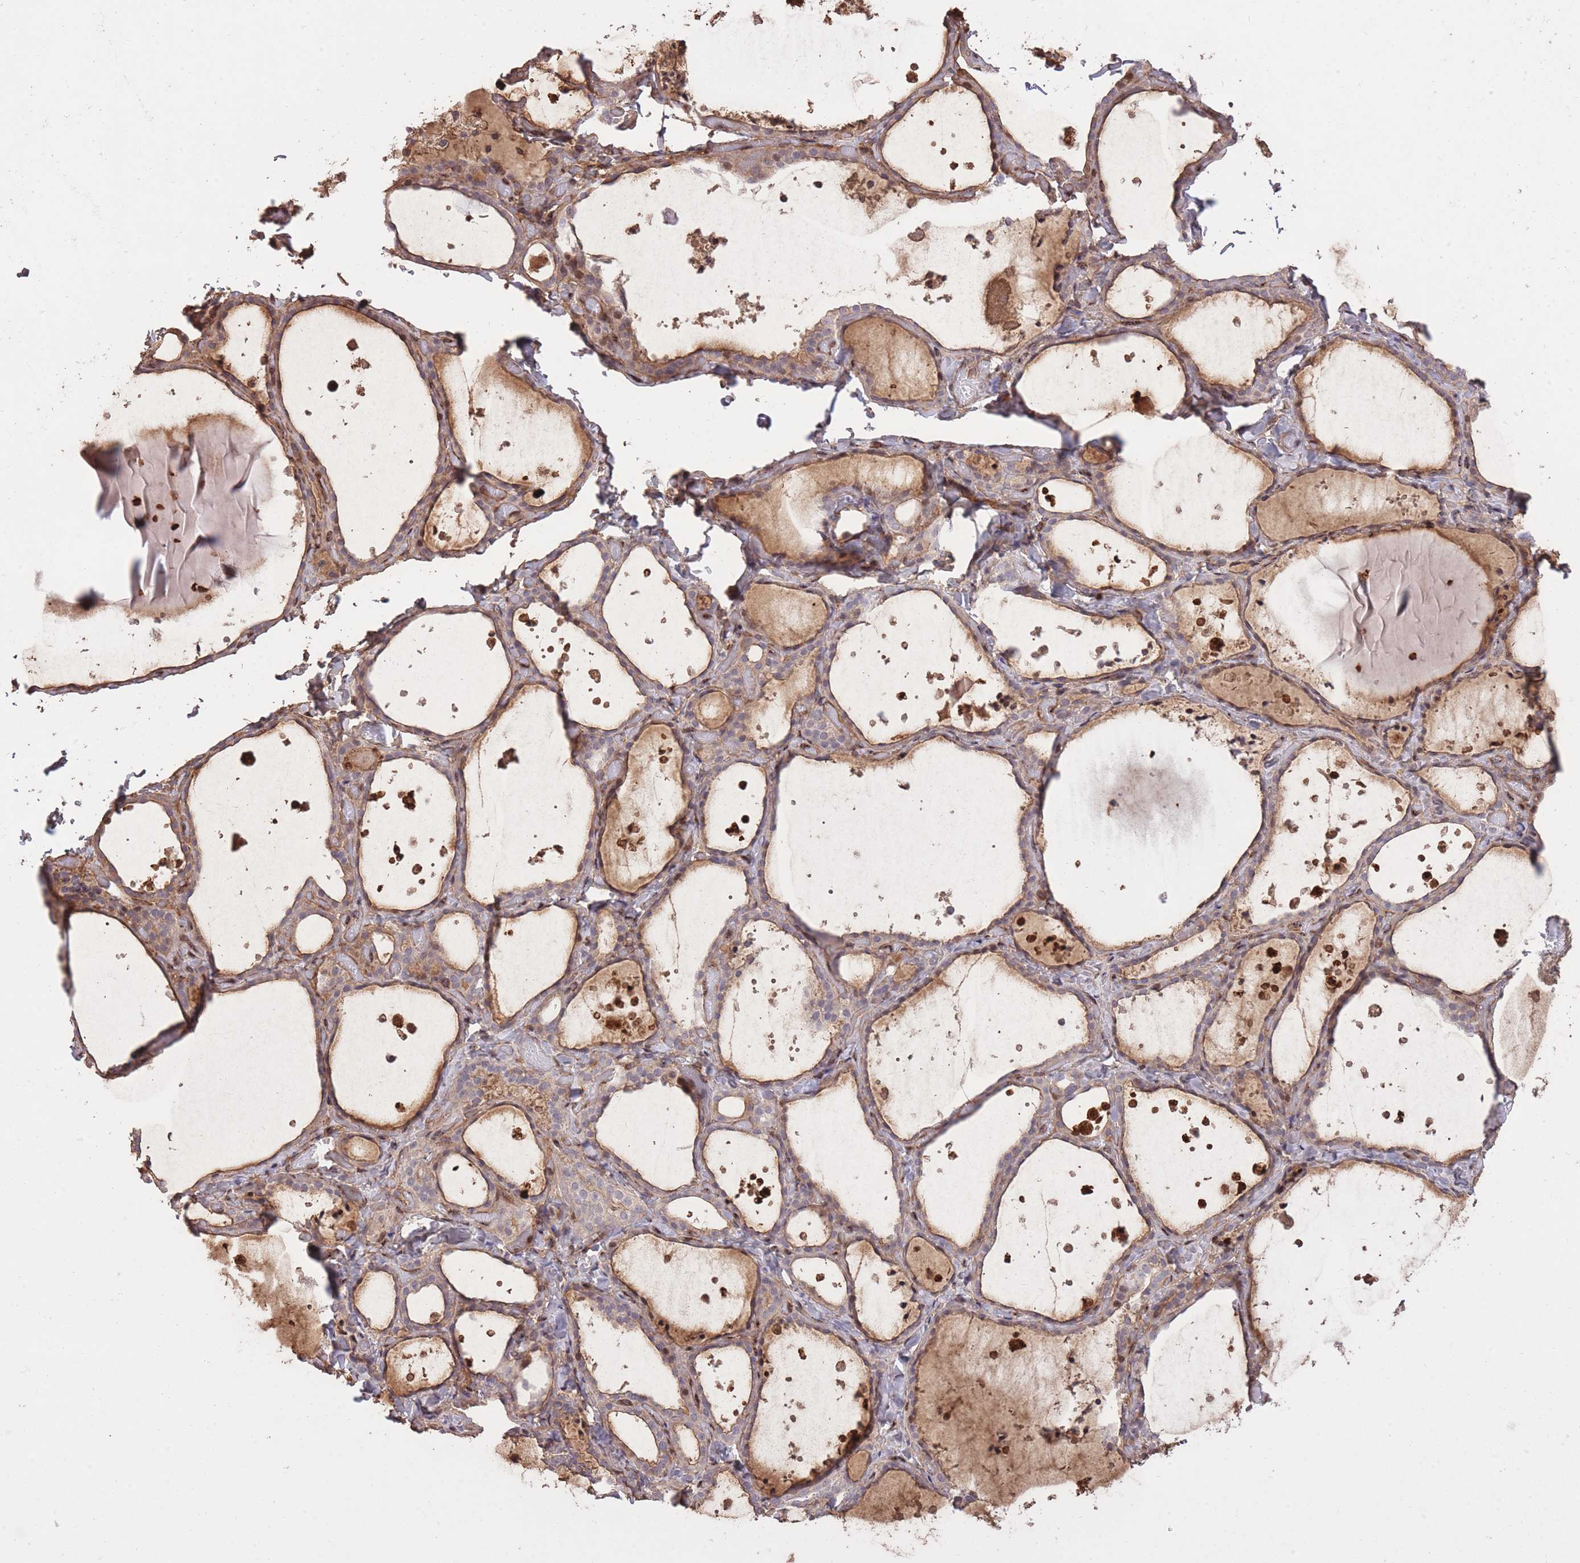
{"staining": {"intensity": "weak", "quantity": "25%-75%", "location": "cytoplasmic/membranous,nuclear"}, "tissue": "thyroid gland", "cell_type": "Glandular cells", "image_type": "normal", "snomed": [{"axis": "morphology", "description": "Normal tissue, NOS"}, {"axis": "topography", "description": "Thyroid gland"}], "caption": "Immunohistochemistry (IHC) of normal thyroid gland displays low levels of weak cytoplasmic/membranous,nuclear expression in about 25%-75% of glandular cells. Using DAB (brown) and hematoxylin (blue) stains, captured at high magnification using brightfield microscopy.", "gene": "PLD1", "patient": {"sex": "female", "age": 44}}